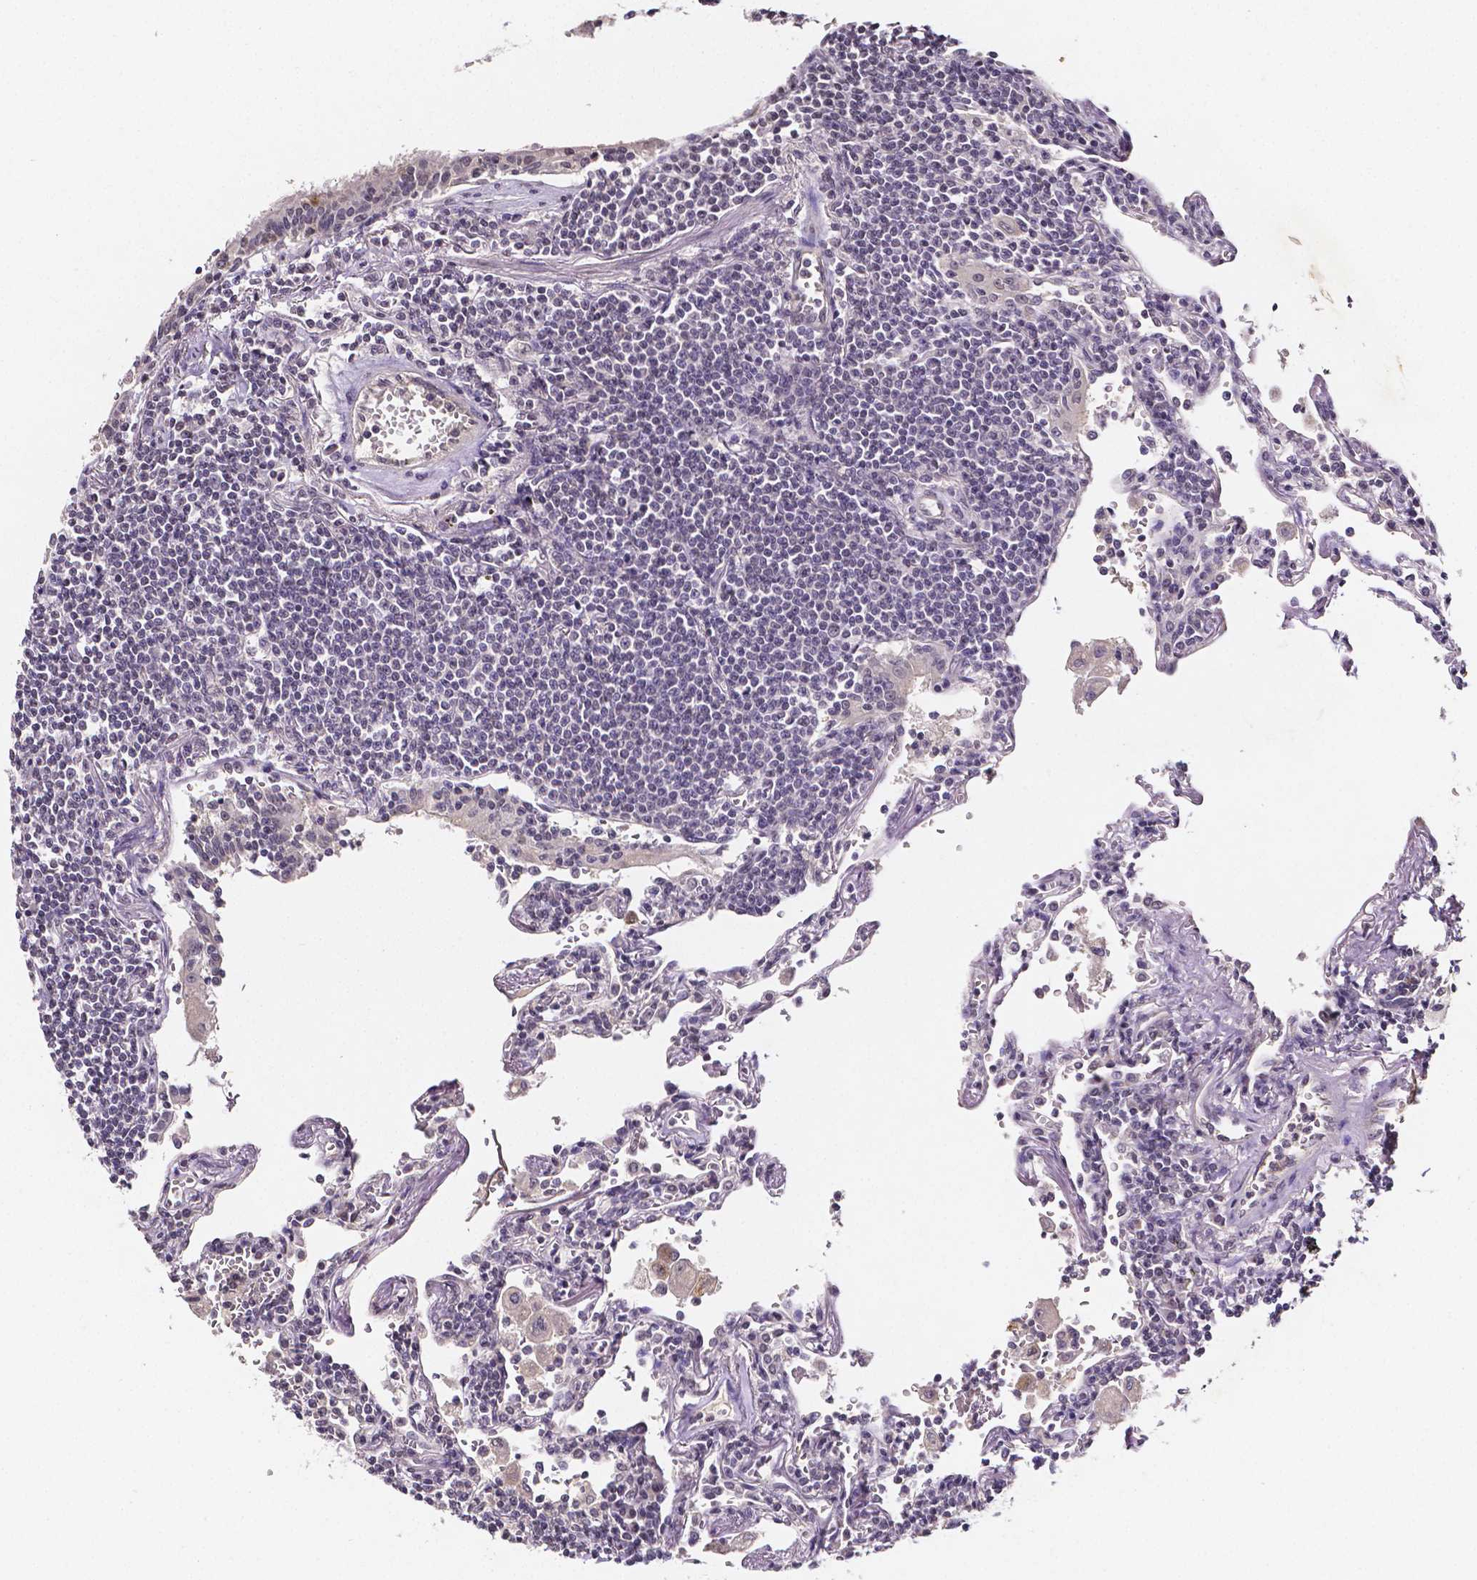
{"staining": {"intensity": "negative", "quantity": "none", "location": "none"}, "tissue": "lymphoma", "cell_type": "Tumor cells", "image_type": "cancer", "snomed": [{"axis": "morphology", "description": "Malignant lymphoma, non-Hodgkin's type, Low grade"}, {"axis": "topography", "description": "Lung"}], "caption": "An immunohistochemistry (IHC) photomicrograph of lymphoma is shown. There is no staining in tumor cells of lymphoma.", "gene": "NRGN", "patient": {"sex": "female", "age": 71}}